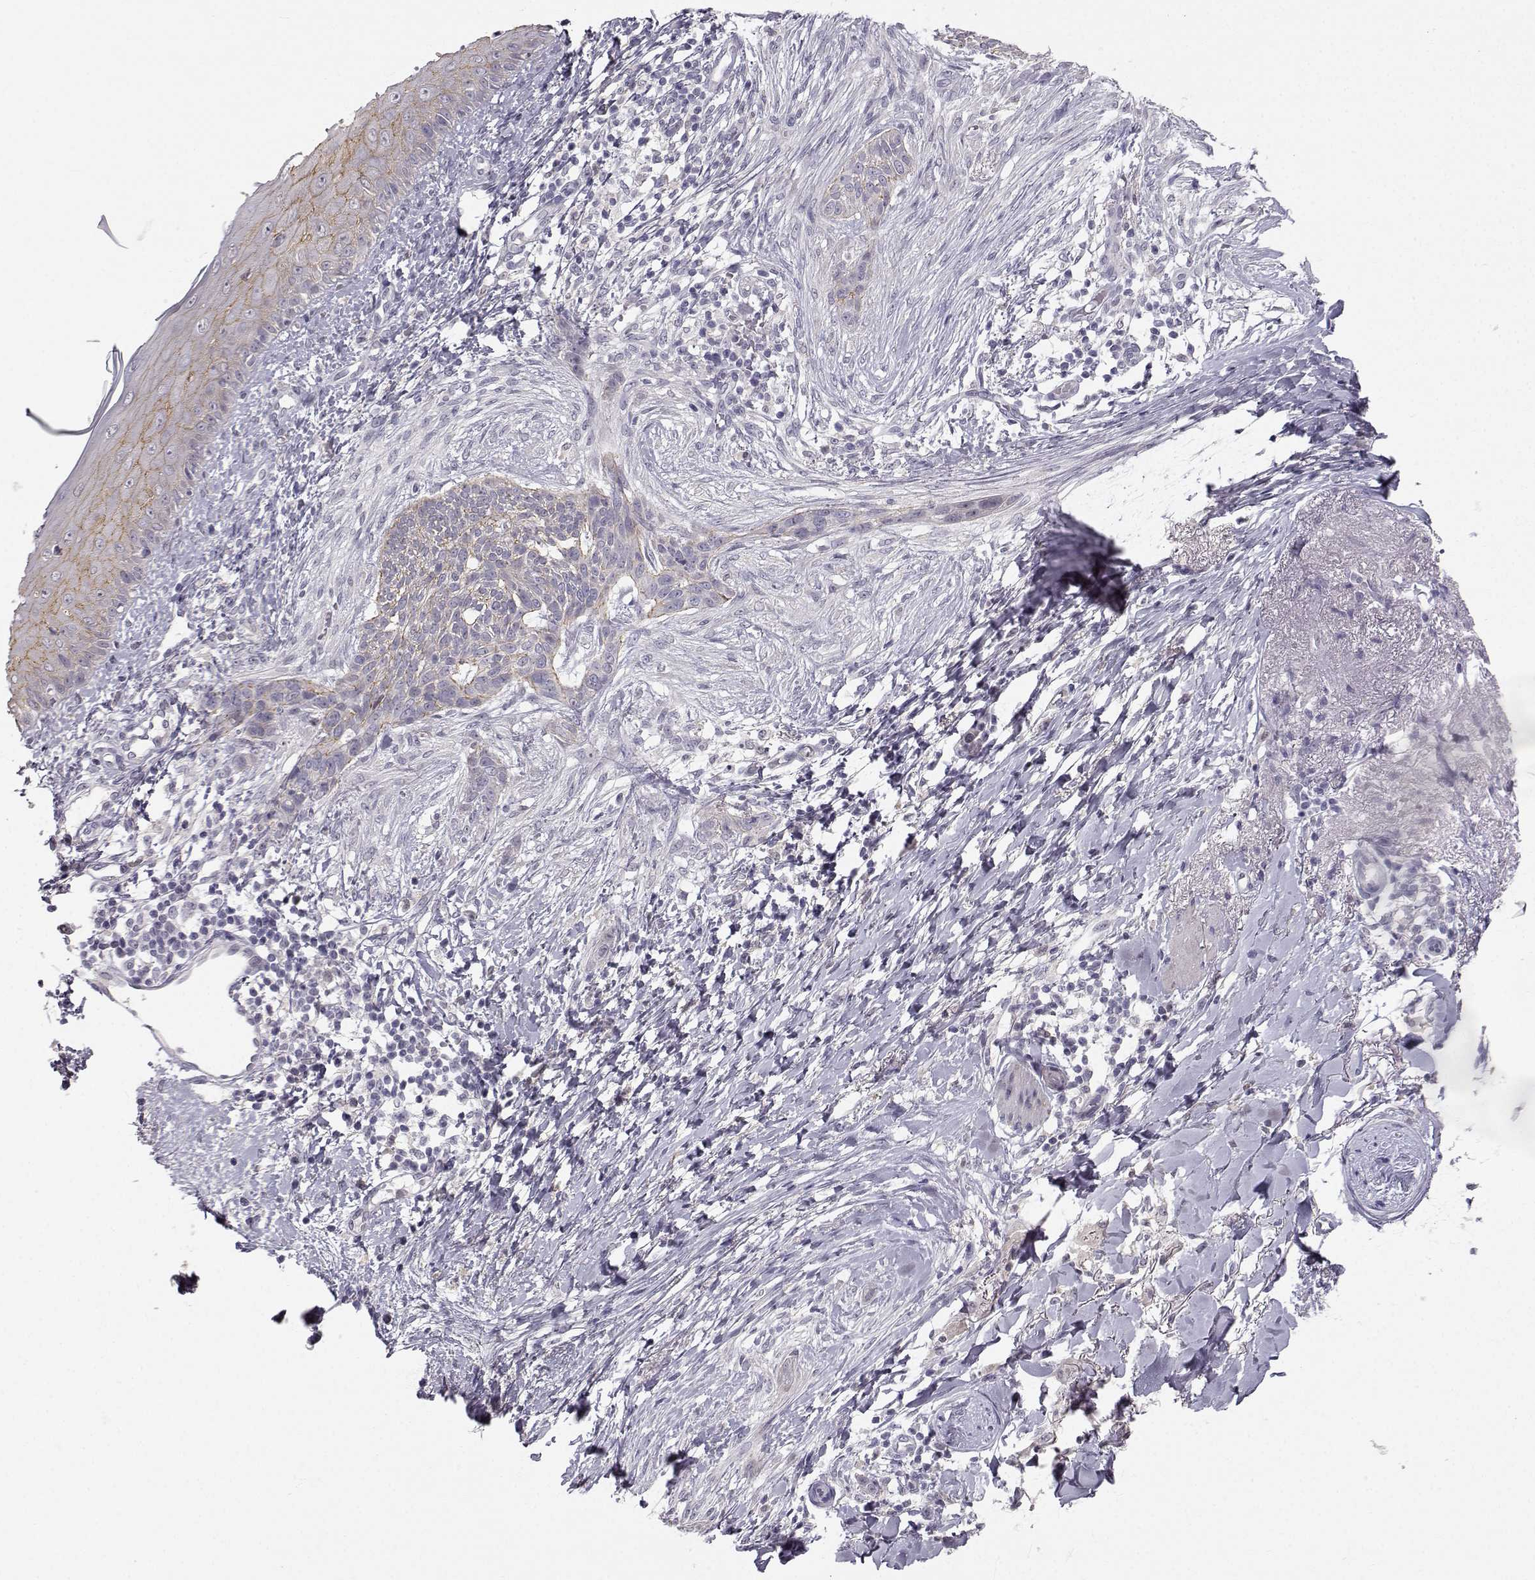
{"staining": {"intensity": "weak", "quantity": "<25%", "location": "cytoplasmic/membranous"}, "tissue": "skin cancer", "cell_type": "Tumor cells", "image_type": "cancer", "snomed": [{"axis": "morphology", "description": "Normal tissue, NOS"}, {"axis": "morphology", "description": "Basal cell carcinoma"}, {"axis": "topography", "description": "Skin"}], "caption": "Tumor cells show no significant protein positivity in skin cancer.", "gene": "ZNF185", "patient": {"sex": "male", "age": 84}}